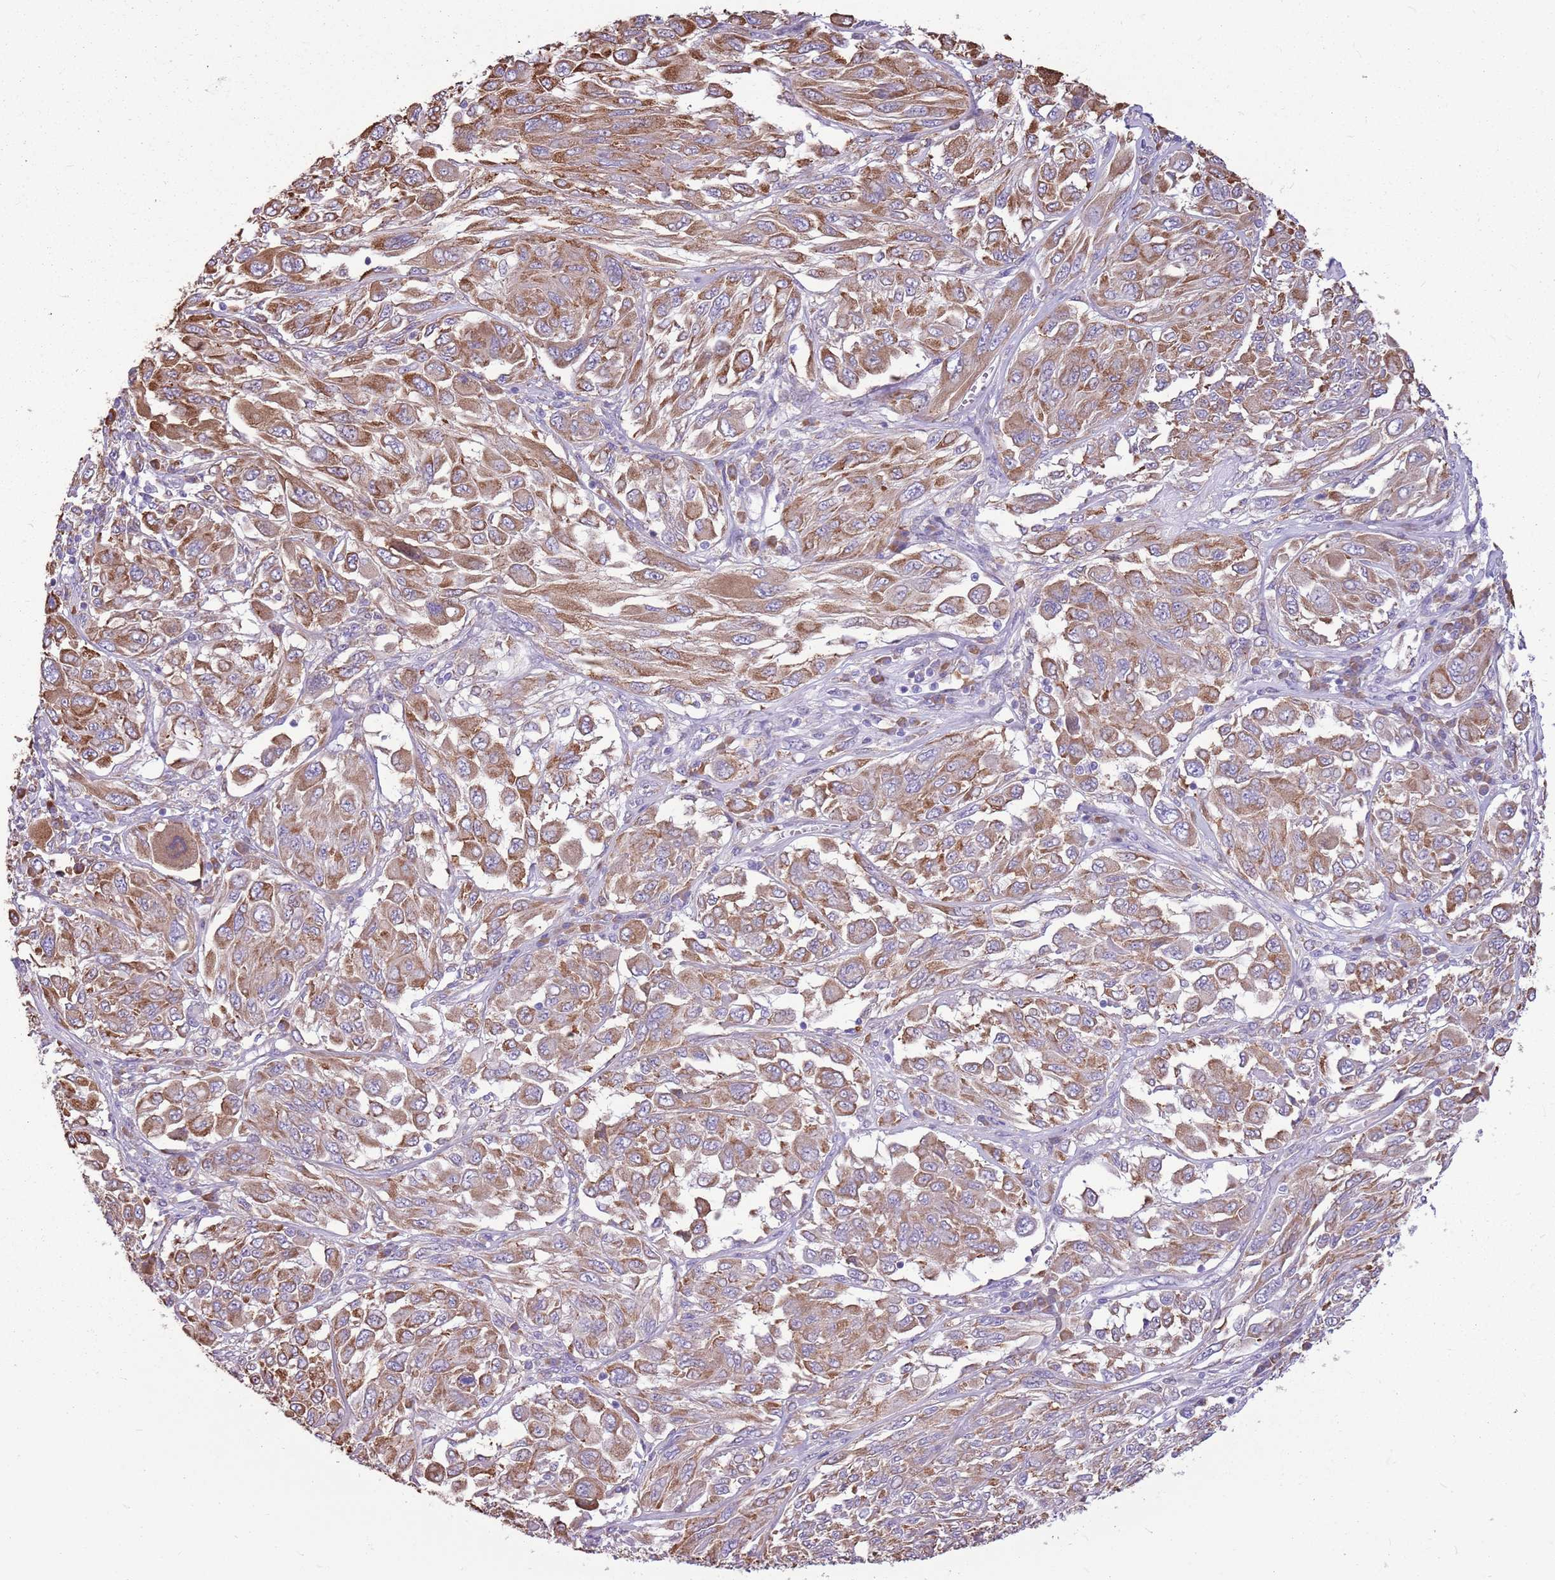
{"staining": {"intensity": "moderate", "quantity": ">75%", "location": "cytoplasmic/membranous"}, "tissue": "melanoma", "cell_type": "Tumor cells", "image_type": "cancer", "snomed": [{"axis": "morphology", "description": "Malignant melanoma, NOS"}, {"axis": "topography", "description": "Skin"}], "caption": "Approximately >75% of tumor cells in human malignant melanoma demonstrate moderate cytoplasmic/membranous protein positivity as visualized by brown immunohistochemical staining.", "gene": "KCTD19", "patient": {"sex": "female", "age": 91}}